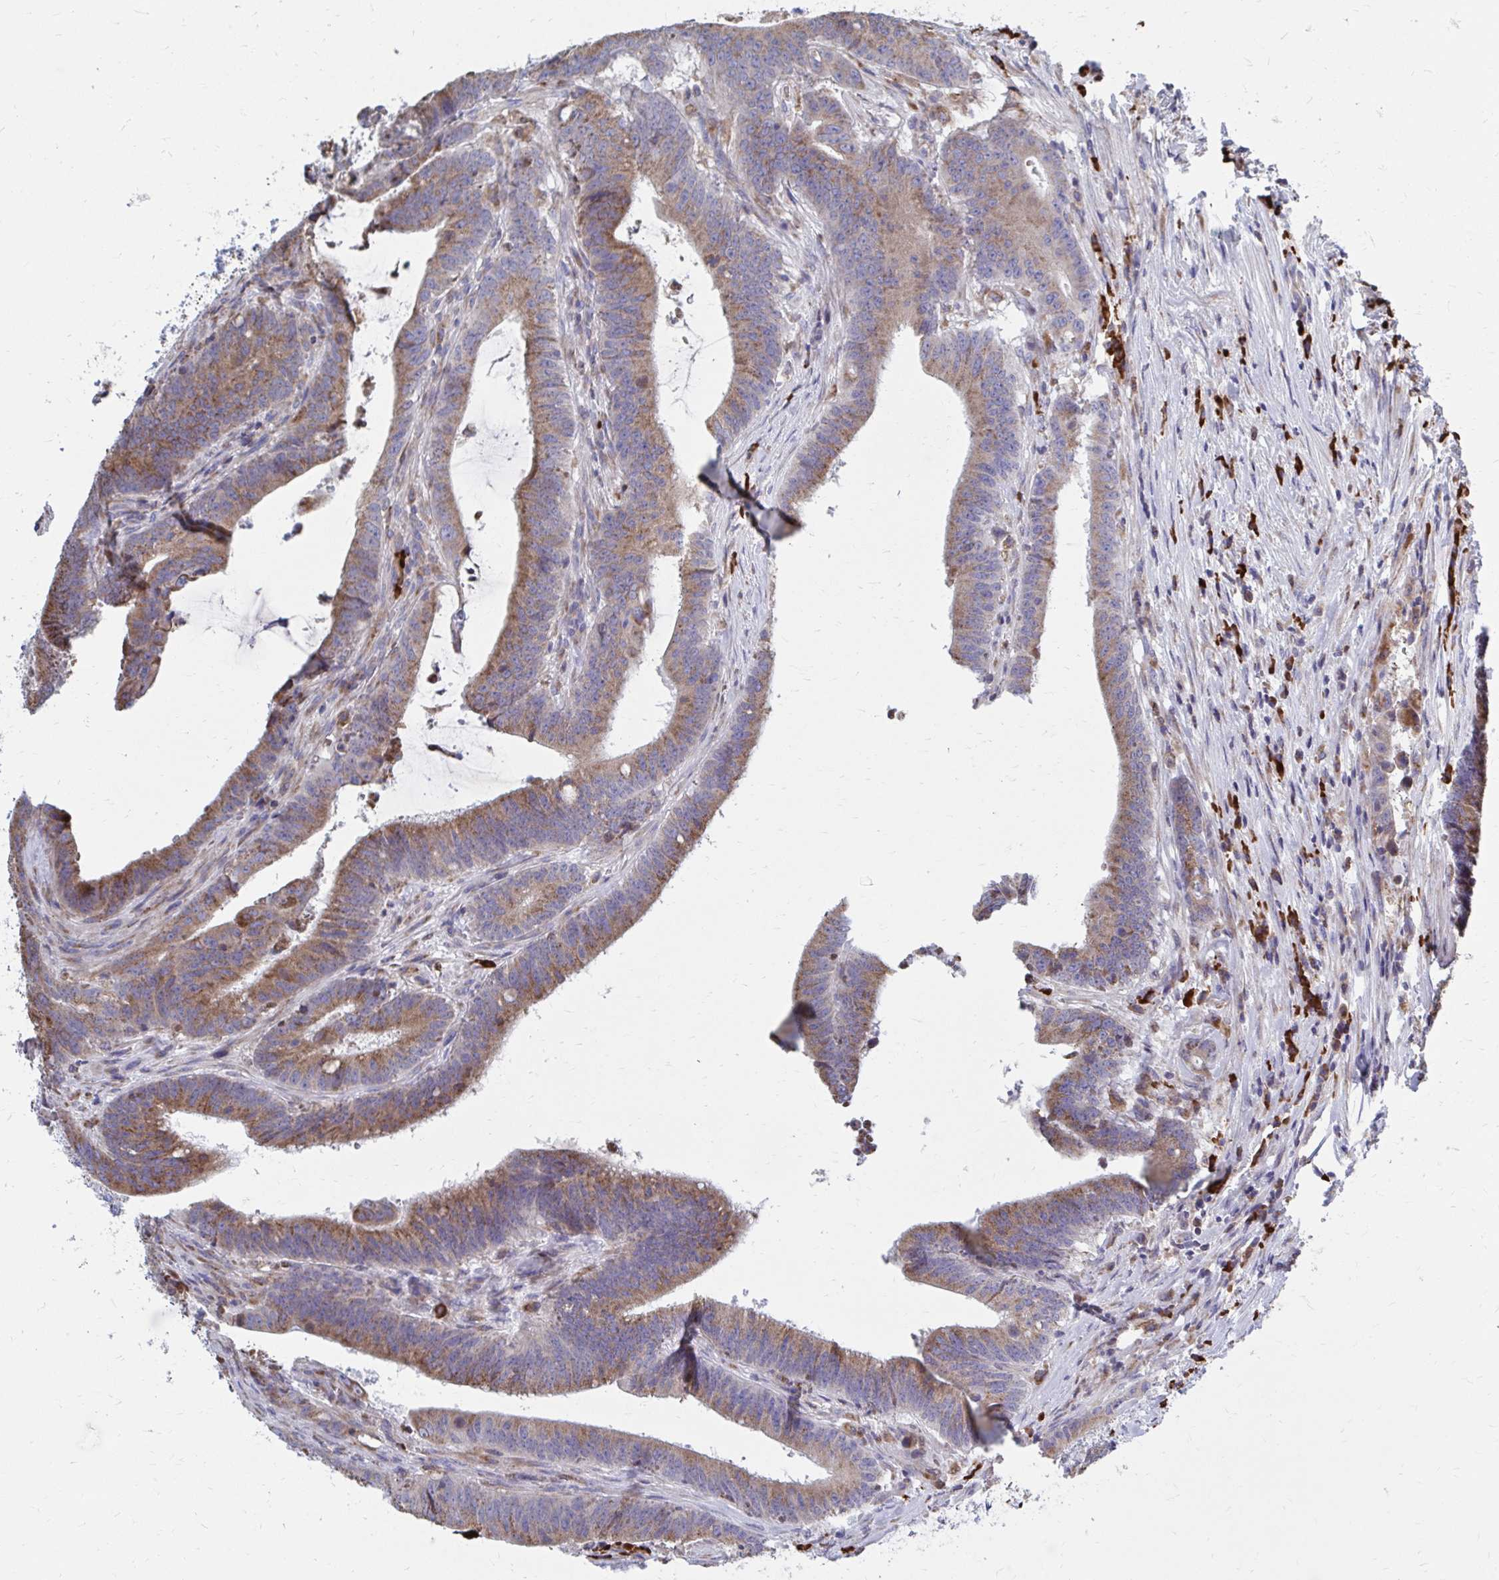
{"staining": {"intensity": "moderate", "quantity": ">75%", "location": "cytoplasmic/membranous"}, "tissue": "colorectal cancer", "cell_type": "Tumor cells", "image_type": "cancer", "snomed": [{"axis": "morphology", "description": "Adenocarcinoma, NOS"}, {"axis": "topography", "description": "Colon"}], "caption": "Colorectal adenocarcinoma stained with DAB (3,3'-diaminobenzidine) IHC demonstrates medium levels of moderate cytoplasmic/membranous positivity in approximately >75% of tumor cells. Nuclei are stained in blue.", "gene": "FKBP2", "patient": {"sex": "female", "age": 43}}